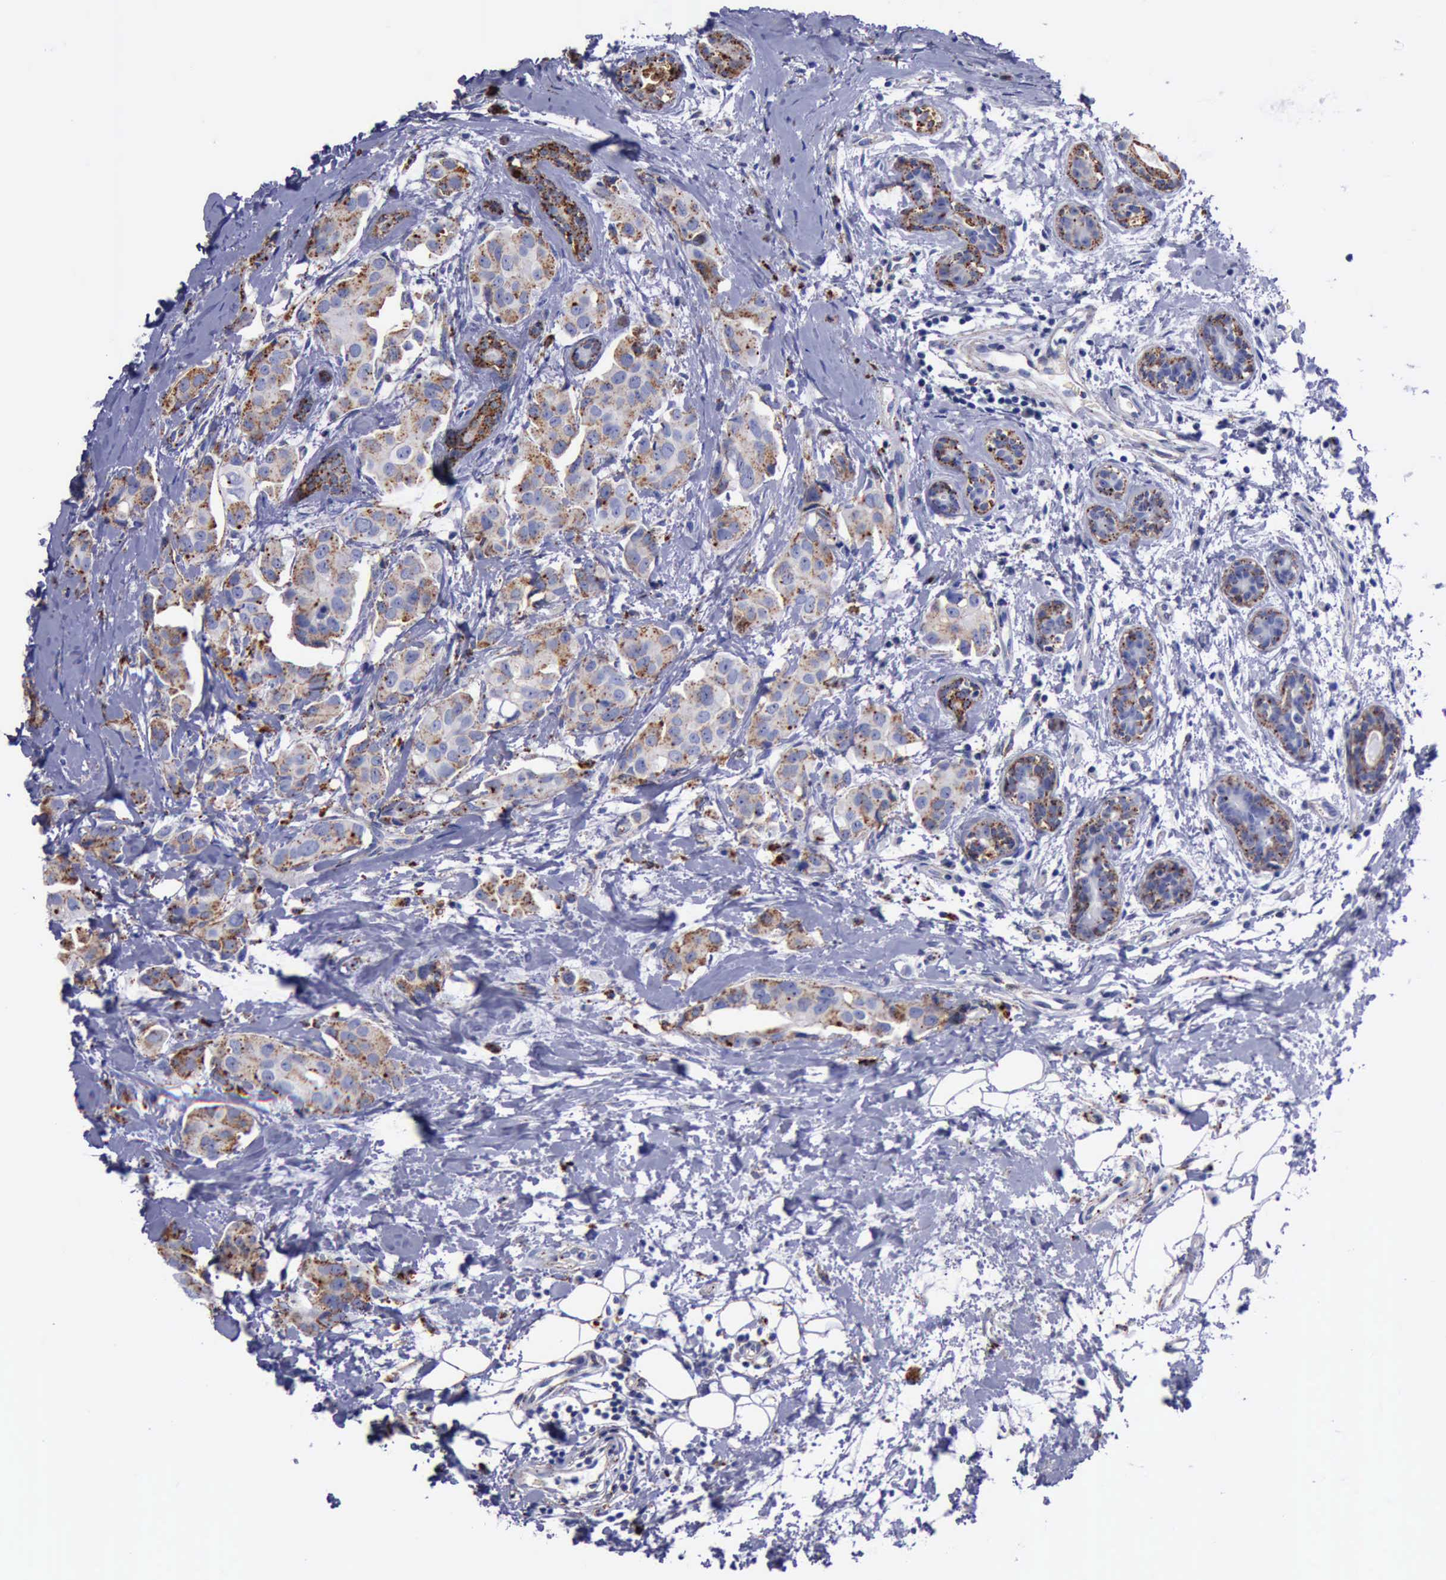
{"staining": {"intensity": "weak", "quantity": "<25%", "location": "cytoplasmic/membranous"}, "tissue": "breast cancer", "cell_type": "Tumor cells", "image_type": "cancer", "snomed": [{"axis": "morphology", "description": "Duct carcinoma"}, {"axis": "topography", "description": "Breast"}], "caption": "Tumor cells are negative for protein expression in human breast cancer (infiltrating ductal carcinoma).", "gene": "CTSD", "patient": {"sex": "female", "age": 40}}